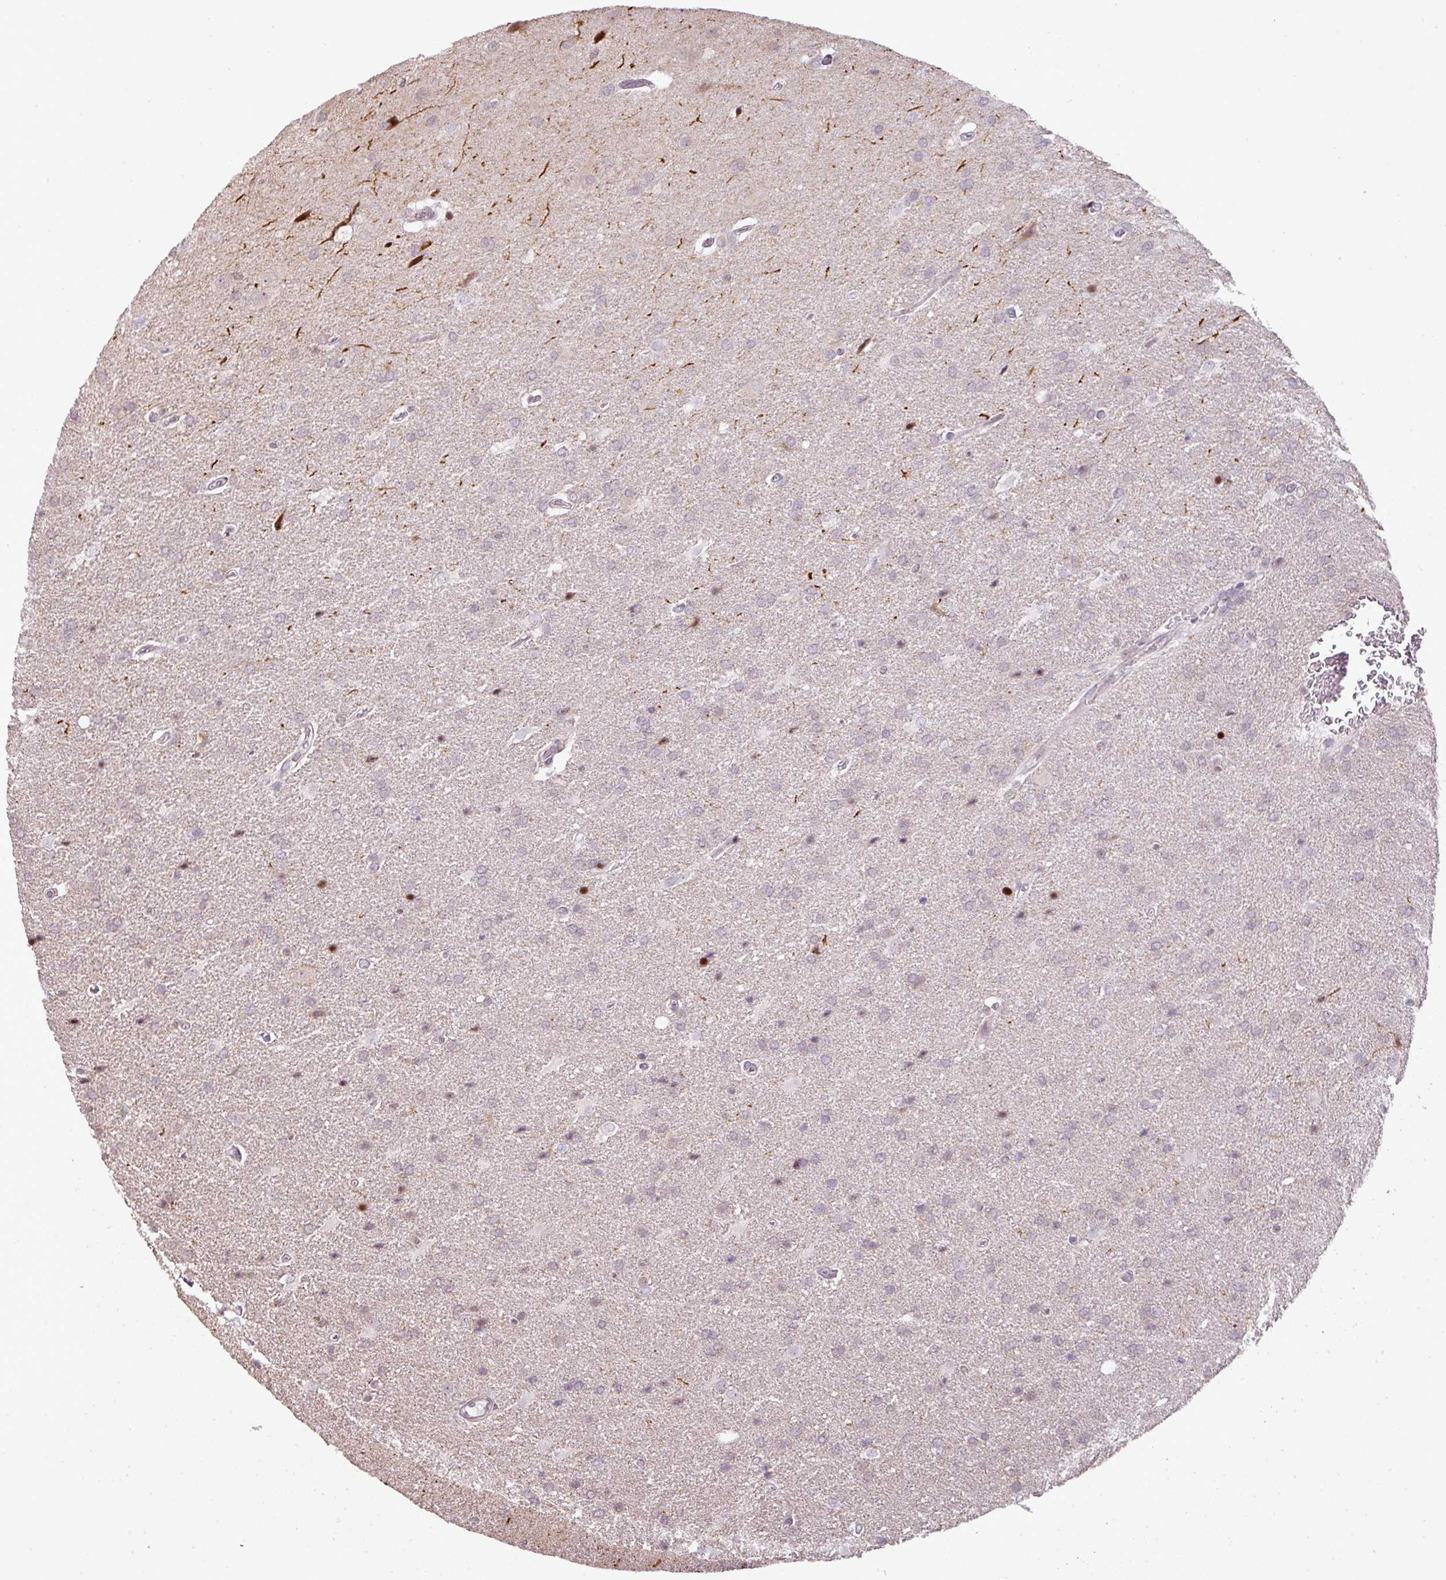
{"staining": {"intensity": "negative", "quantity": "none", "location": "none"}, "tissue": "glioma", "cell_type": "Tumor cells", "image_type": "cancer", "snomed": [{"axis": "morphology", "description": "Glioma, malignant, High grade"}, {"axis": "topography", "description": "Brain"}], "caption": "This image is of malignant glioma (high-grade) stained with immunohistochemistry to label a protein in brown with the nuclei are counter-stained blue. There is no expression in tumor cells.", "gene": "MYSM1", "patient": {"sex": "male", "age": 56}}